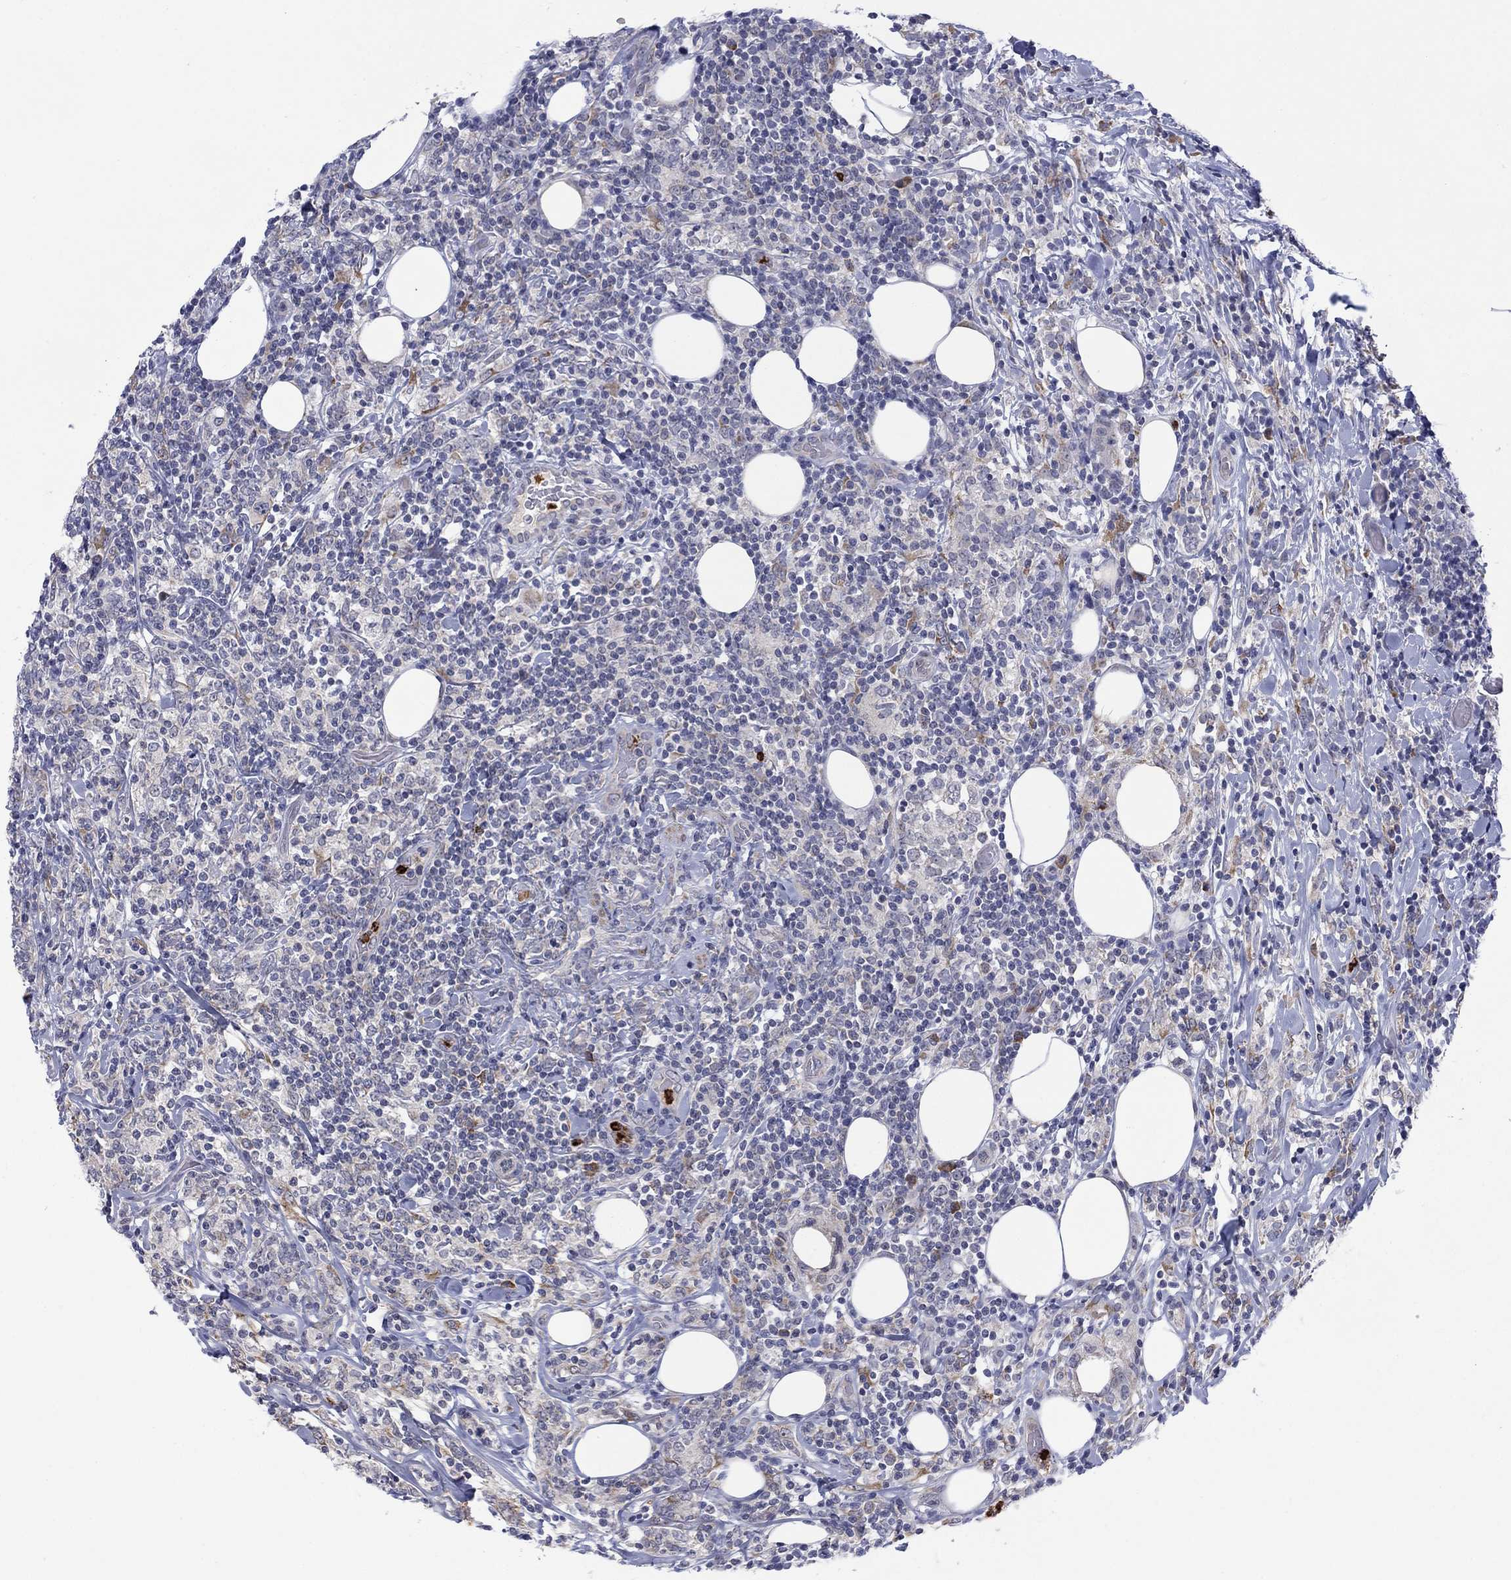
{"staining": {"intensity": "negative", "quantity": "none", "location": "none"}, "tissue": "lymphoma", "cell_type": "Tumor cells", "image_type": "cancer", "snomed": [{"axis": "morphology", "description": "Malignant lymphoma, non-Hodgkin's type, High grade"}, {"axis": "topography", "description": "Lymph node"}], "caption": "Immunohistochemical staining of lymphoma reveals no significant staining in tumor cells.", "gene": "MTRFR", "patient": {"sex": "female", "age": 84}}